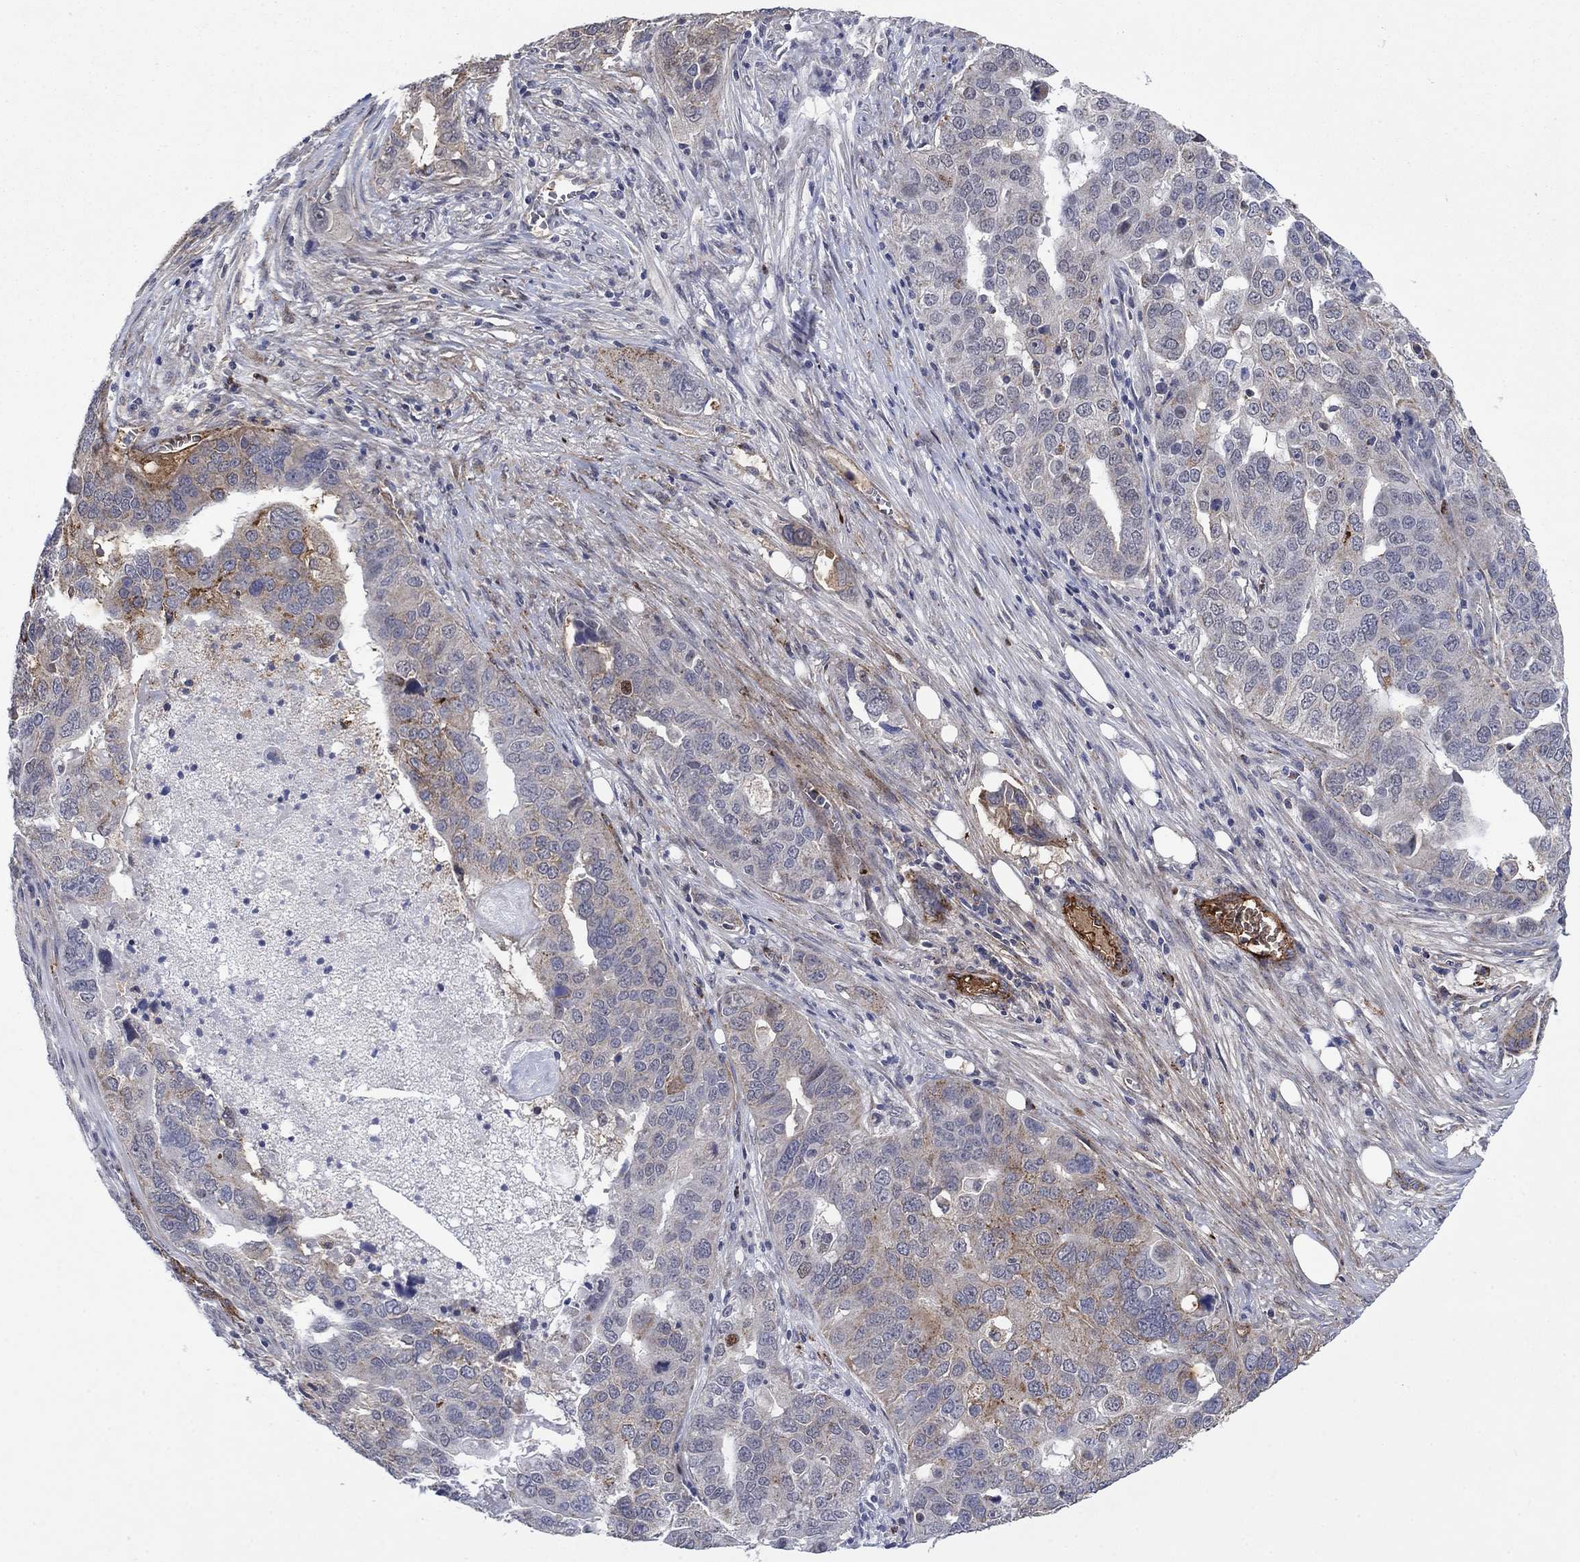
{"staining": {"intensity": "moderate", "quantity": "<25%", "location": "cytoplasmic/membranous"}, "tissue": "ovarian cancer", "cell_type": "Tumor cells", "image_type": "cancer", "snomed": [{"axis": "morphology", "description": "Carcinoma, endometroid"}, {"axis": "topography", "description": "Soft tissue"}, {"axis": "topography", "description": "Ovary"}], "caption": "DAB immunohistochemical staining of endometroid carcinoma (ovarian) reveals moderate cytoplasmic/membranous protein staining in approximately <25% of tumor cells.", "gene": "SDC1", "patient": {"sex": "female", "age": 52}}